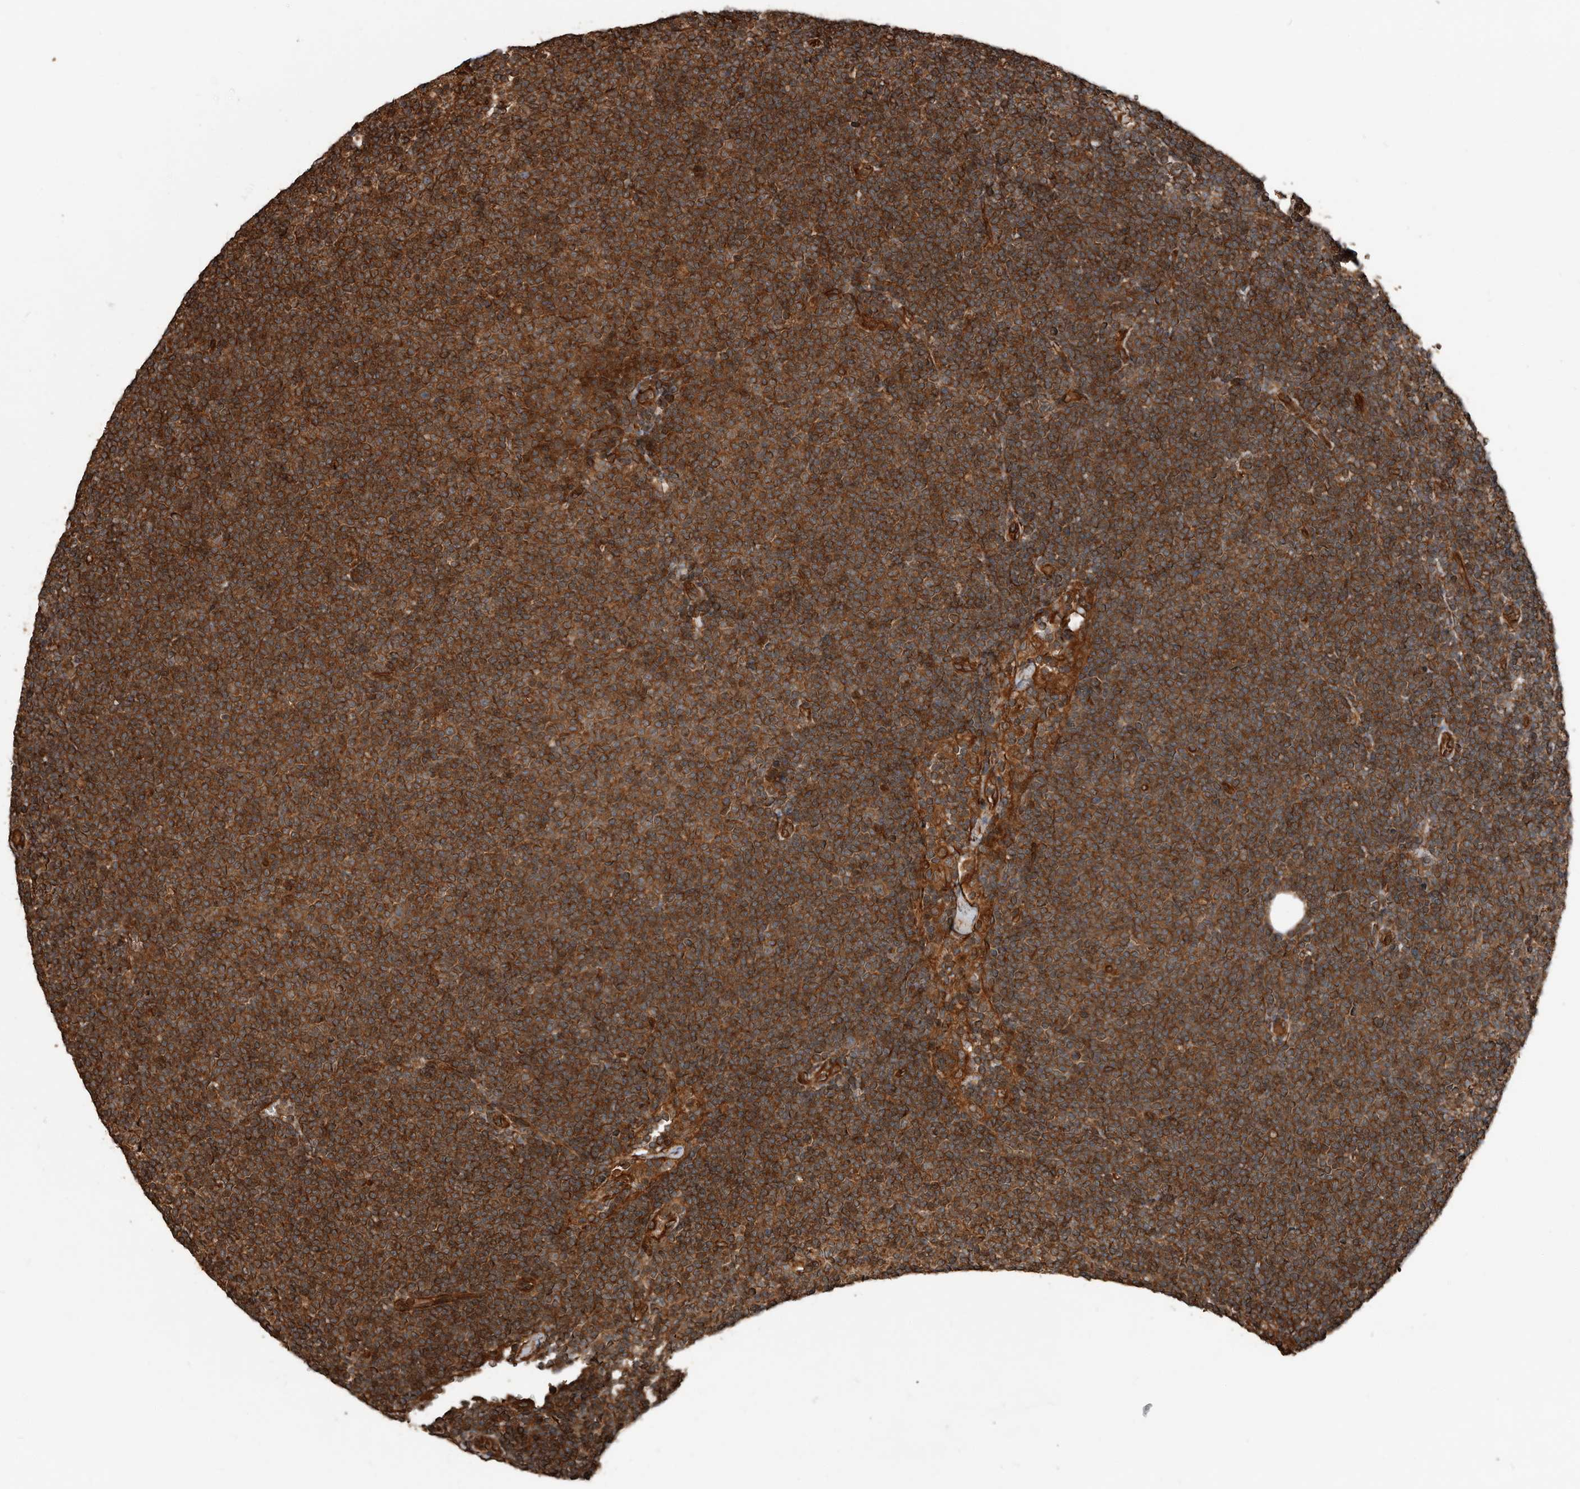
{"staining": {"intensity": "strong", "quantity": ">75%", "location": "cytoplasmic/membranous"}, "tissue": "lymphoma", "cell_type": "Tumor cells", "image_type": "cancer", "snomed": [{"axis": "morphology", "description": "Malignant lymphoma, non-Hodgkin's type, Low grade"}, {"axis": "topography", "description": "Lymph node"}], "caption": "Tumor cells reveal high levels of strong cytoplasmic/membranous positivity in approximately >75% of cells in low-grade malignant lymphoma, non-Hodgkin's type. (brown staining indicates protein expression, while blue staining denotes nuclei).", "gene": "YOD1", "patient": {"sex": "female", "age": 53}}